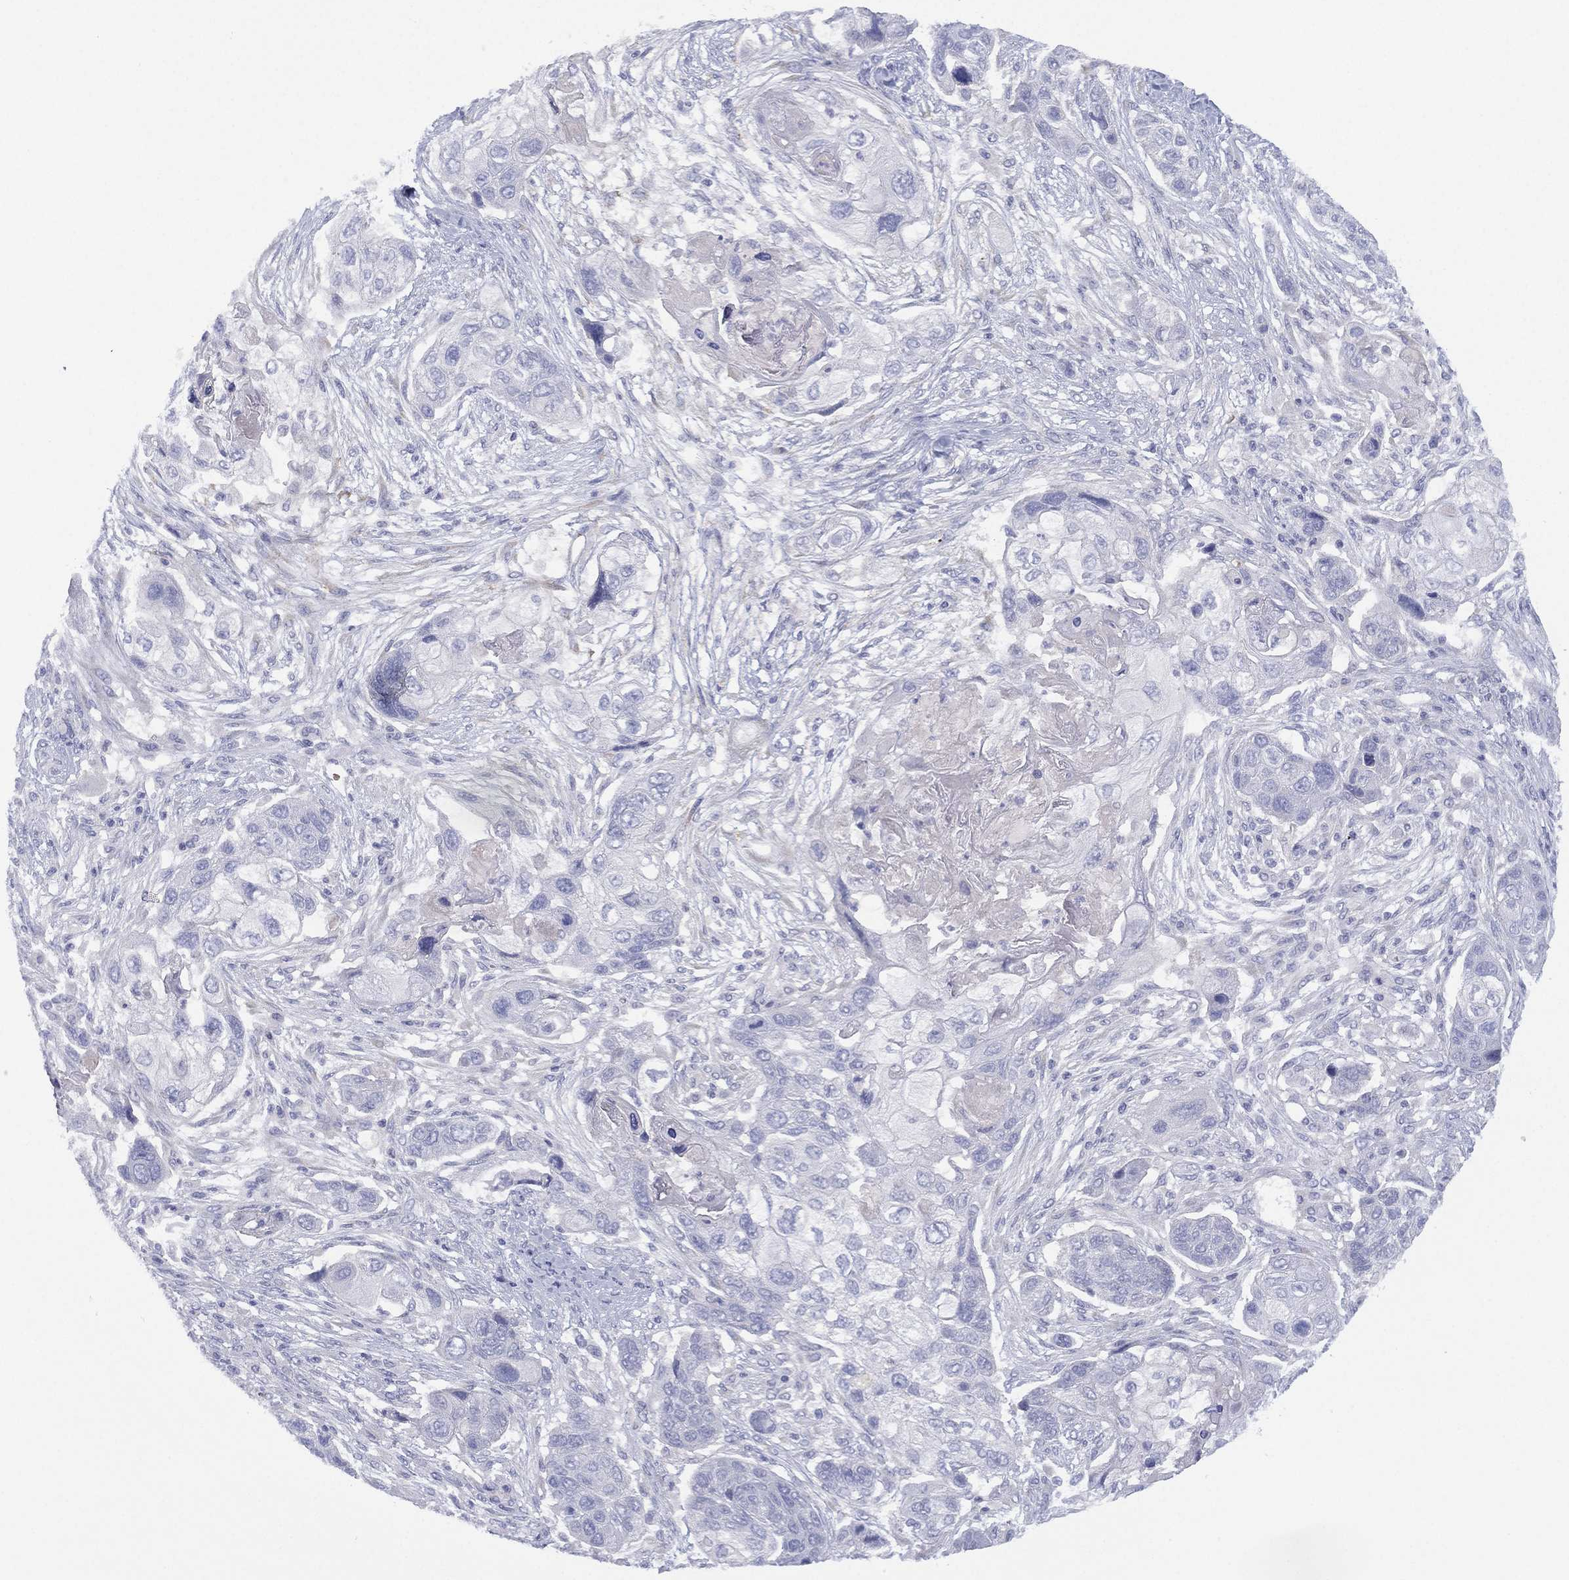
{"staining": {"intensity": "negative", "quantity": "none", "location": "none"}, "tissue": "lung cancer", "cell_type": "Tumor cells", "image_type": "cancer", "snomed": [{"axis": "morphology", "description": "Squamous cell carcinoma, NOS"}, {"axis": "topography", "description": "Lung"}], "caption": "IHC image of neoplastic tissue: lung cancer stained with DAB (3,3'-diaminobenzidine) displays no significant protein expression in tumor cells.", "gene": "CYP2D6", "patient": {"sex": "male", "age": 69}}